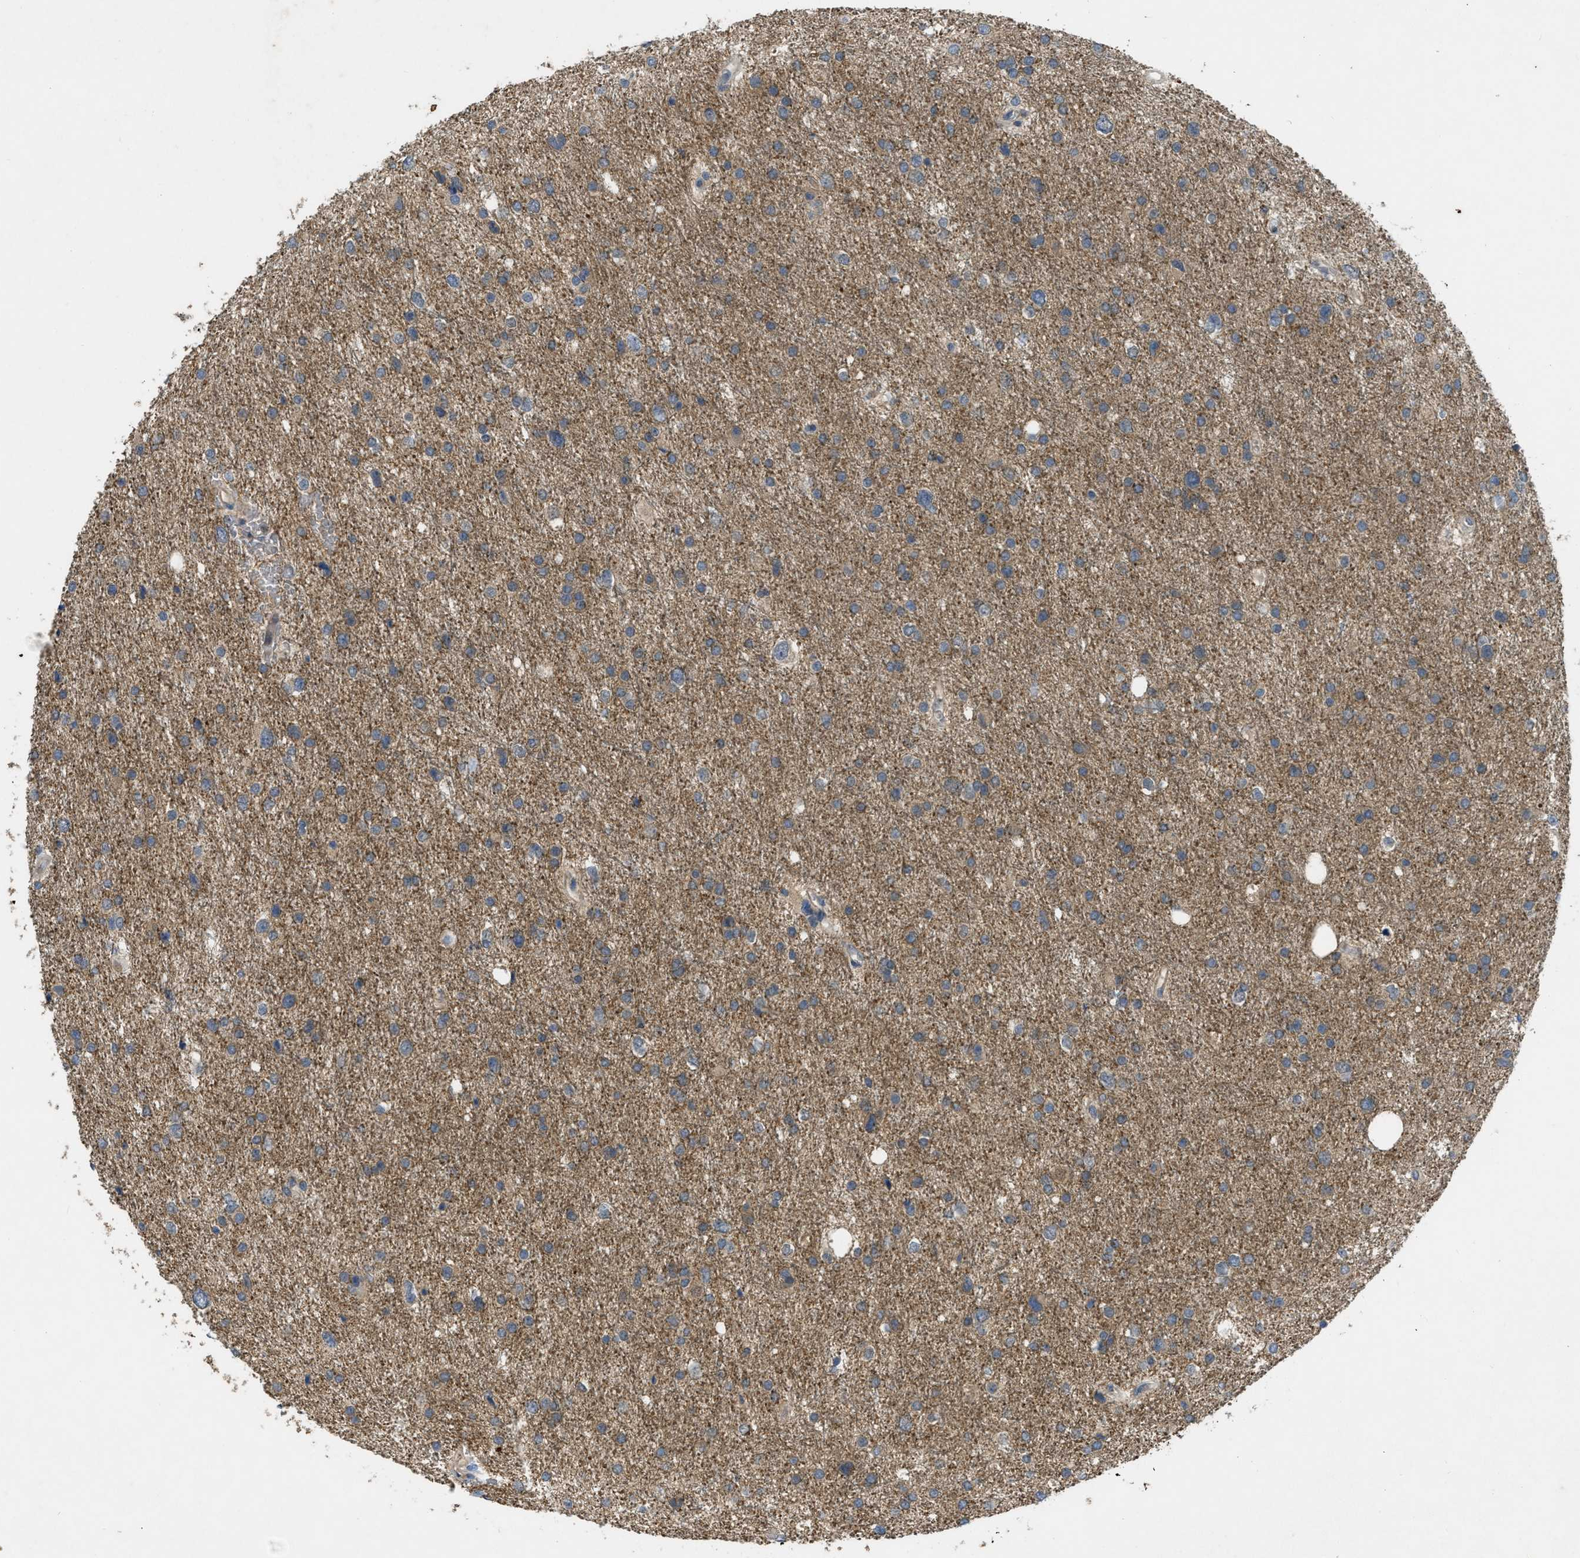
{"staining": {"intensity": "negative", "quantity": "none", "location": "none"}, "tissue": "glioma", "cell_type": "Tumor cells", "image_type": "cancer", "snomed": [{"axis": "morphology", "description": "Glioma, malignant, Low grade"}, {"axis": "topography", "description": "Brain"}], "caption": "The photomicrograph displays no staining of tumor cells in glioma. (DAB (3,3'-diaminobenzidine) IHC with hematoxylin counter stain).", "gene": "PPP3CA", "patient": {"sex": "female", "age": 37}}